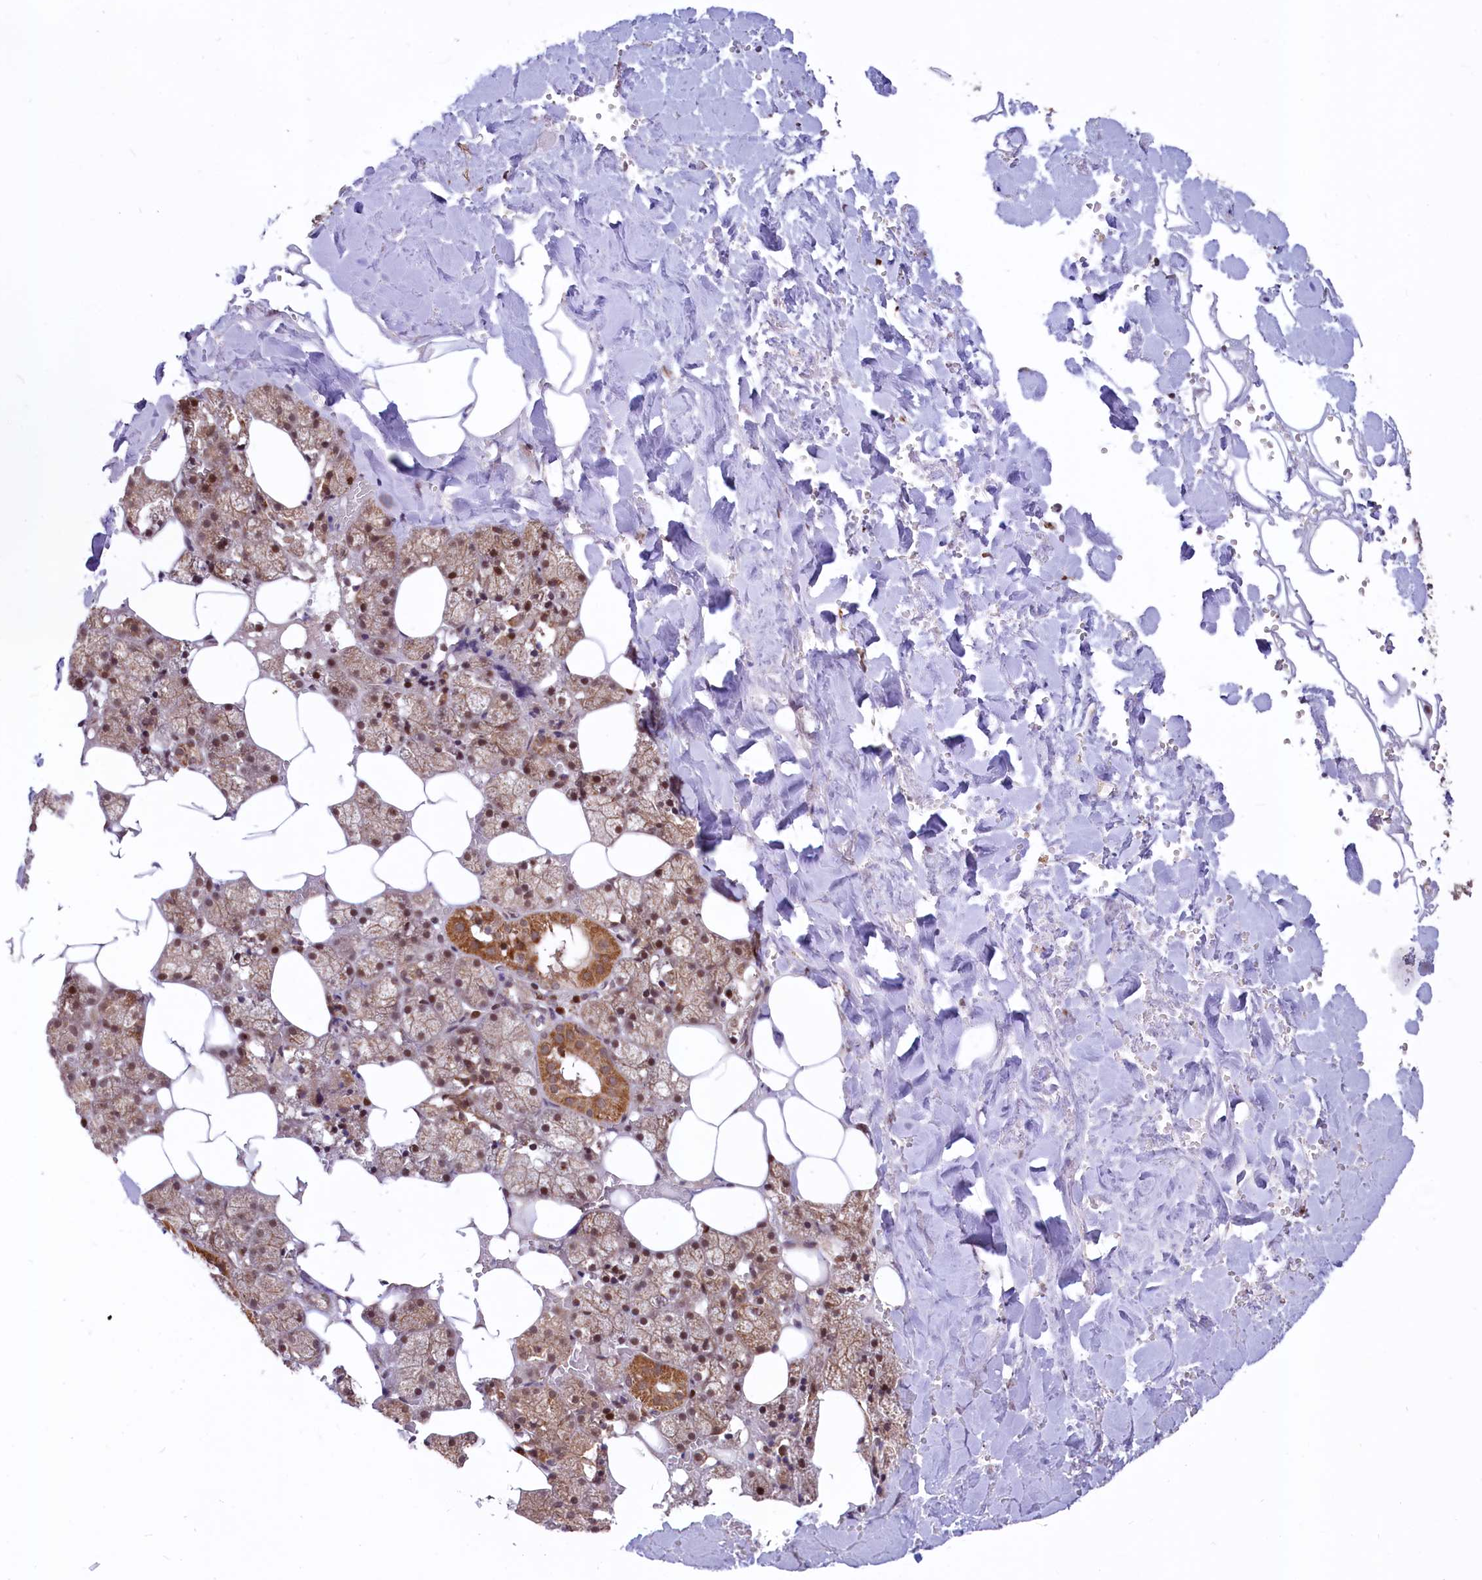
{"staining": {"intensity": "moderate", "quantity": ">75%", "location": "cytoplasmic/membranous,nuclear"}, "tissue": "salivary gland", "cell_type": "Glandular cells", "image_type": "normal", "snomed": [{"axis": "morphology", "description": "Normal tissue, NOS"}, {"axis": "topography", "description": "Salivary gland"}], "caption": "Protein staining by immunohistochemistry shows moderate cytoplasmic/membranous,nuclear expression in about >75% of glandular cells in benign salivary gland. Immunohistochemistry stains the protein of interest in brown and the nuclei are stained blue.", "gene": "PHC3", "patient": {"sex": "male", "age": 62}}